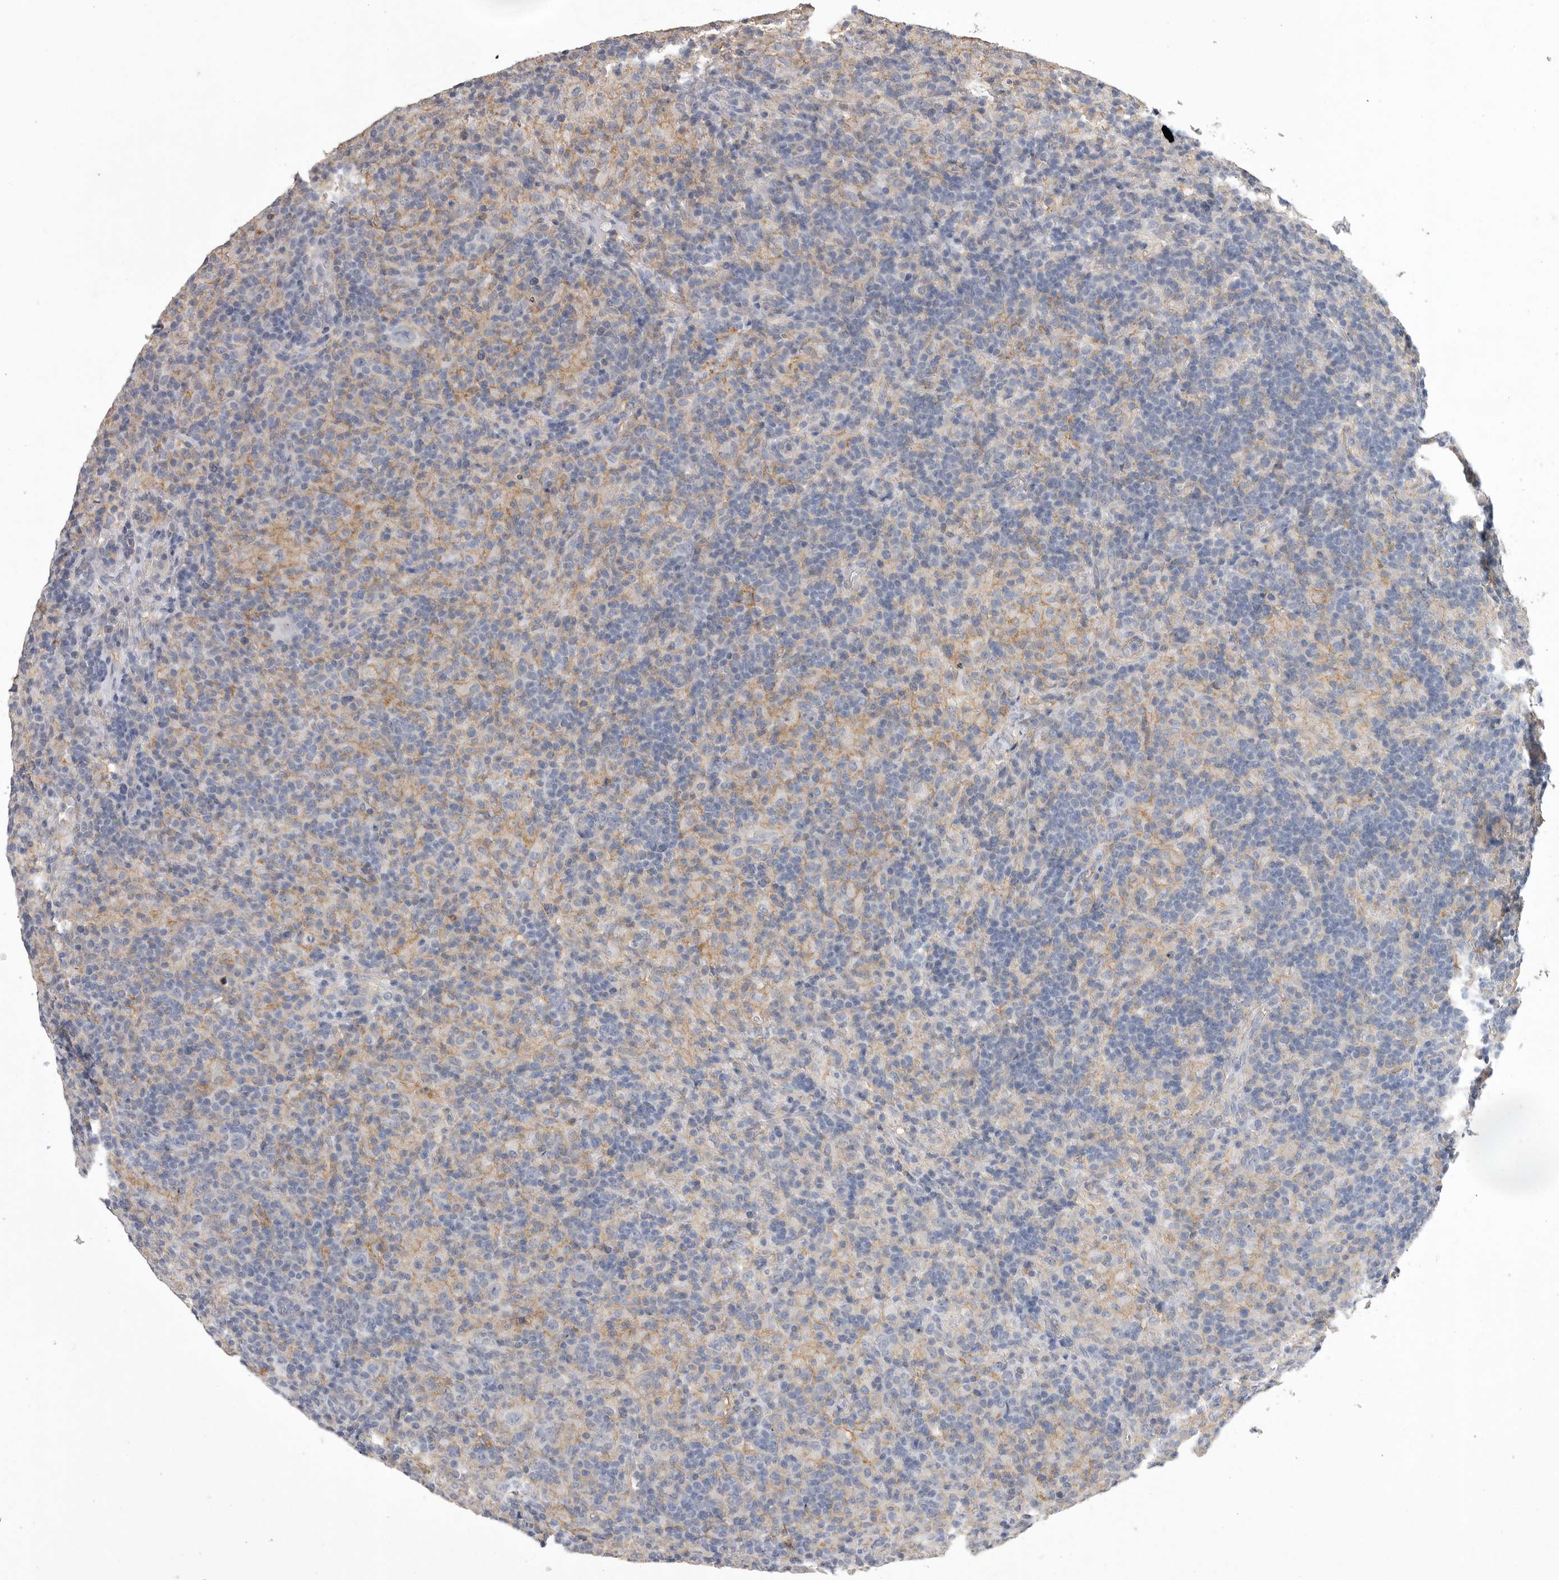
{"staining": {"intensity": "negative", "quantity": "none", "location": "none"}, "tissue": "lymphoma", "cell_type": "Tumor cells", "image_type": "cancer", "snomed": [{"axis": "morphology", "description": "Hodgkin's disease, NOS"}, {"axis": "topography", "description": "Lymph node"}], "caption": "Immunohistochemical staining of human Hodgkin's disease demonstrates no significant staining in tumor cells. (DAB IHC with hematoxylin counter stain).", "gene": "NECTIN2", "patient": {"sex": "male", "age": 70}}